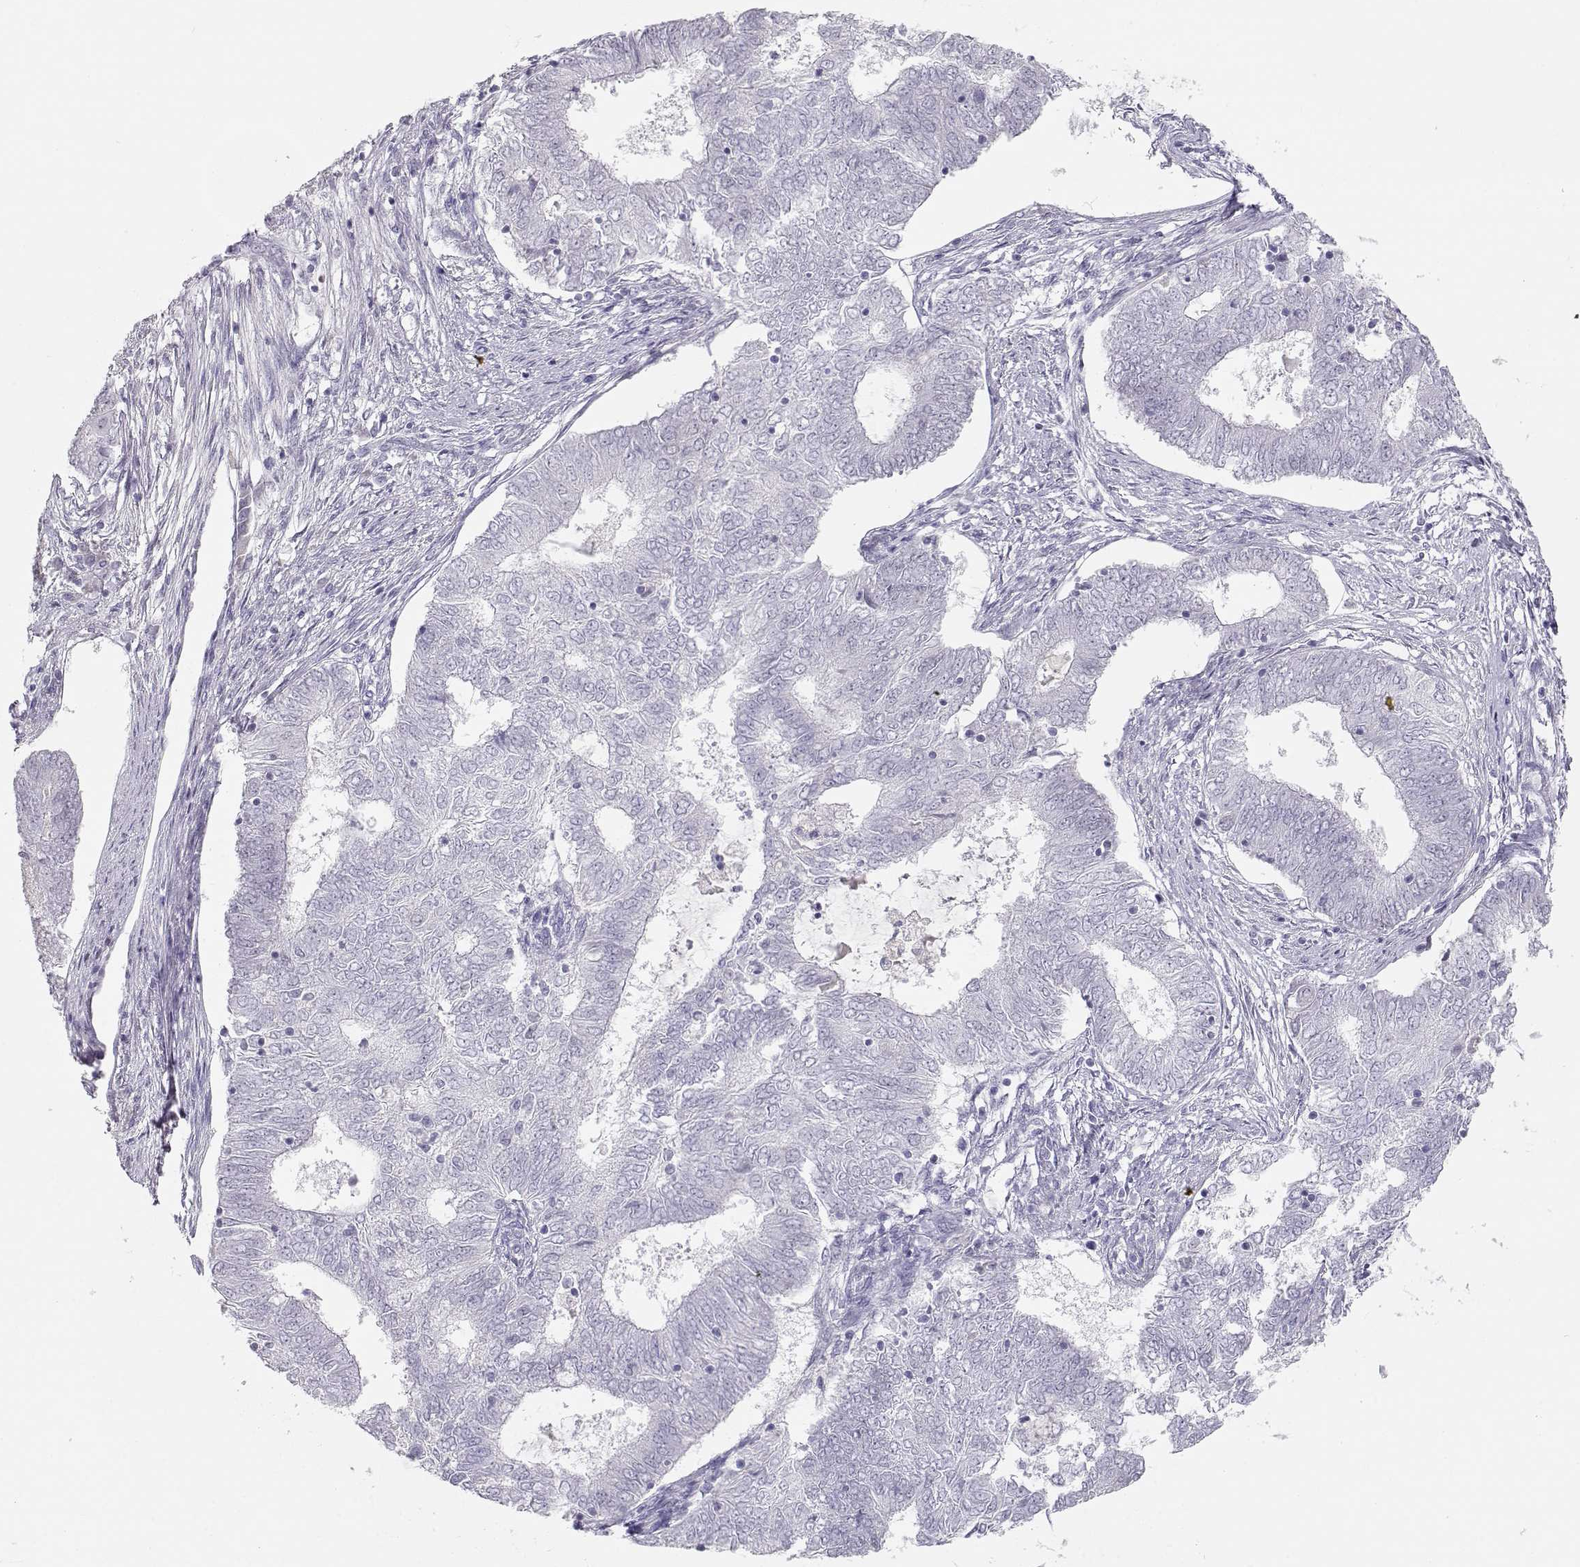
{"staining": {"intensity": "negative", "quantity": "none", "location": "none"}, "tissue": "endometrial cancer", "cell_type": "Tumor cells", "image_type": "cancer", "snomed": [{"axis": "morphology", "description": "Adenocarcinoma, NOS"}, {"axis": "topography", "description": "Endometrium"}], "caption": "Human adenocarcinoma (endometrial) stained for a protein using immunohistochemistry shows no staining in tumor cells.", "gene": "OPN5", "patient": {"sex": "female", "age": 62}}